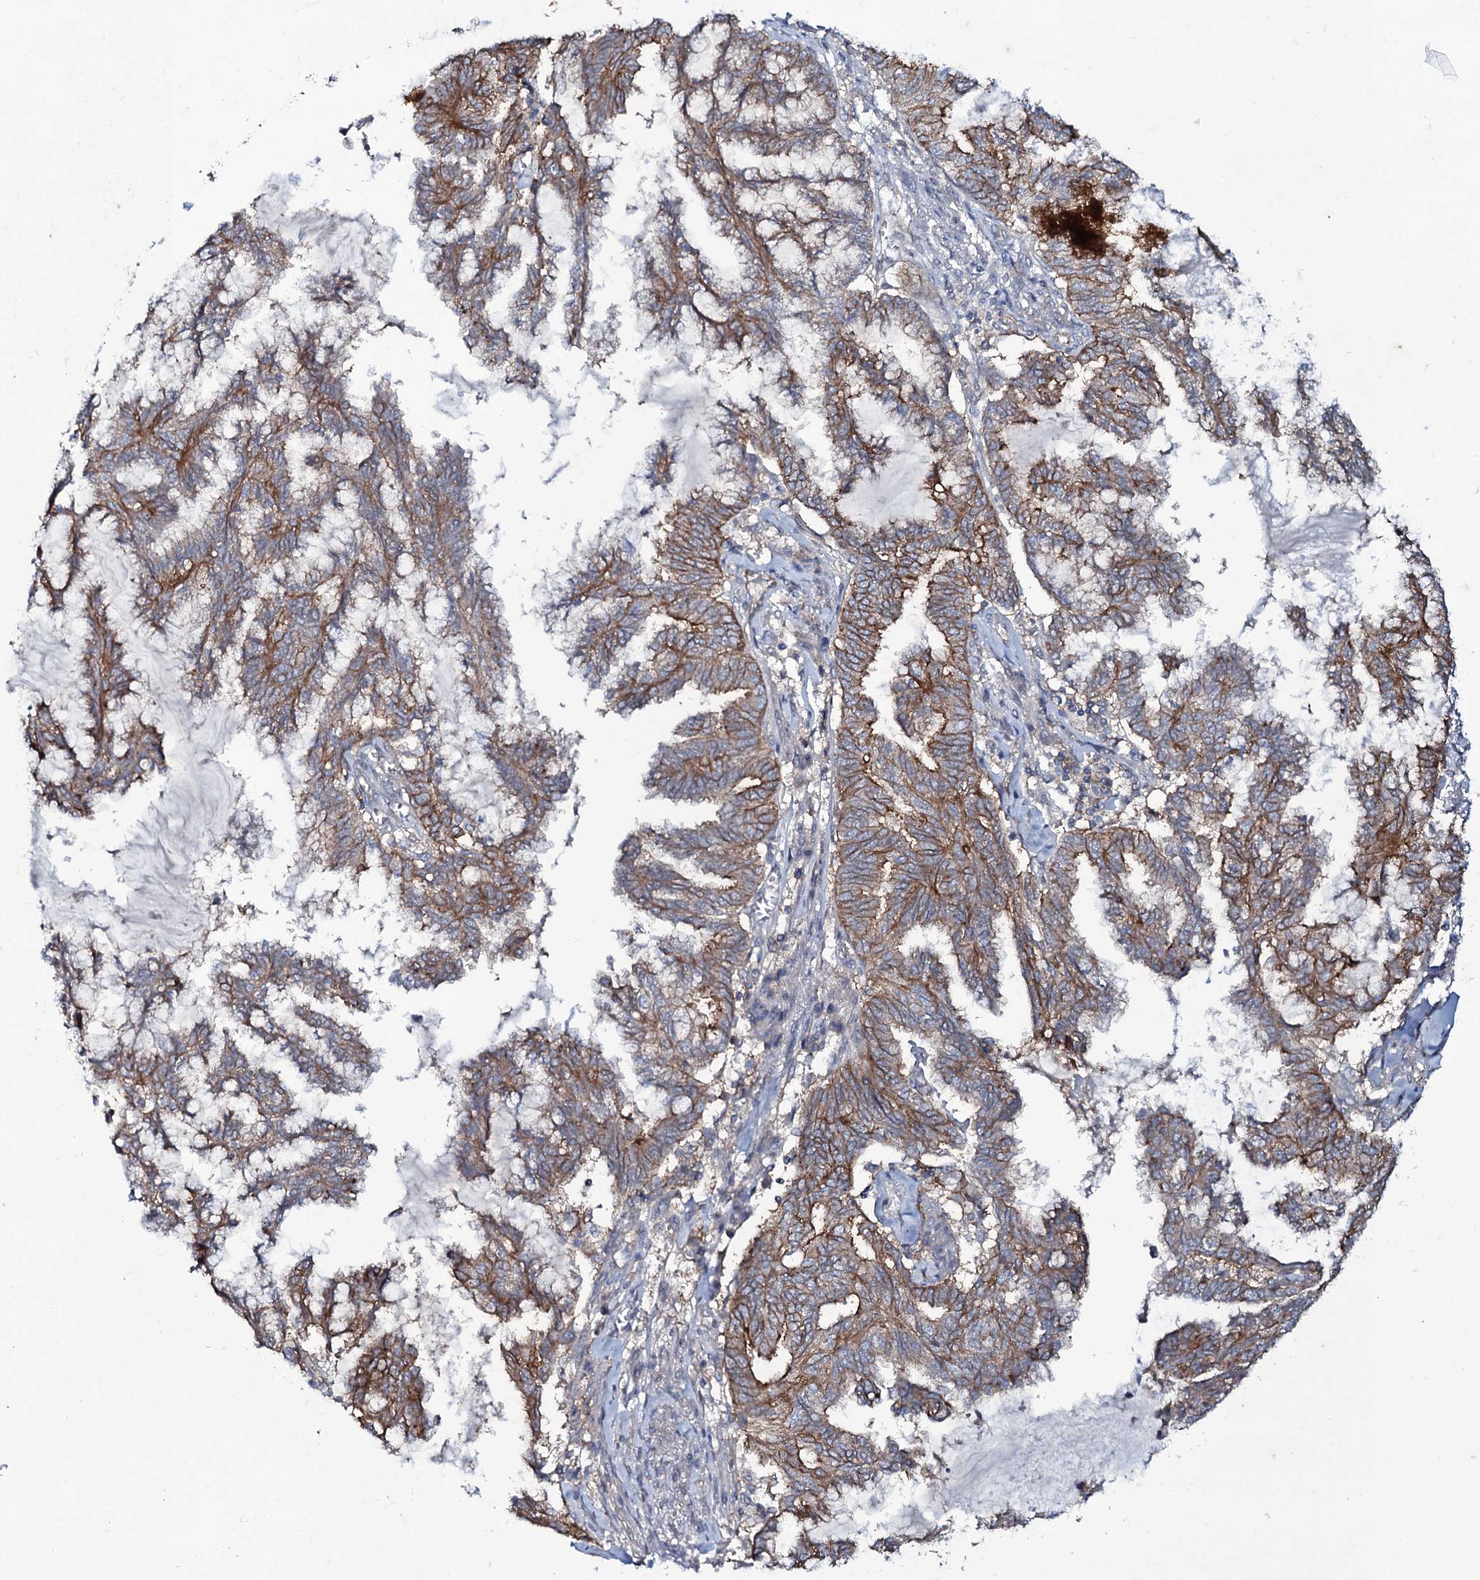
{"staining": {"intensity": "moderate", "quantity": ">75%", "location": "cytoplasmic/membranous"}, "tissue": "endometrial cancer", "cell_type": "Tumor cells", "image_type": "cancer", "snomed": [{"axis": "morphology", "description": "Adenocarcinoma, NOS"}, {"axis": "topography", "description": "Endometrium"}], "caption": "Endometrial cancer (adenocarcinoma) stained with DAB (3,3'-diaminobenzidine) IHC exhibits medium levels of moderate cytoplasmic/membranous expression in about >75% of tumor cells.", "gene": "SNAP23", "patient": {"sex": "female", "age": 86}}